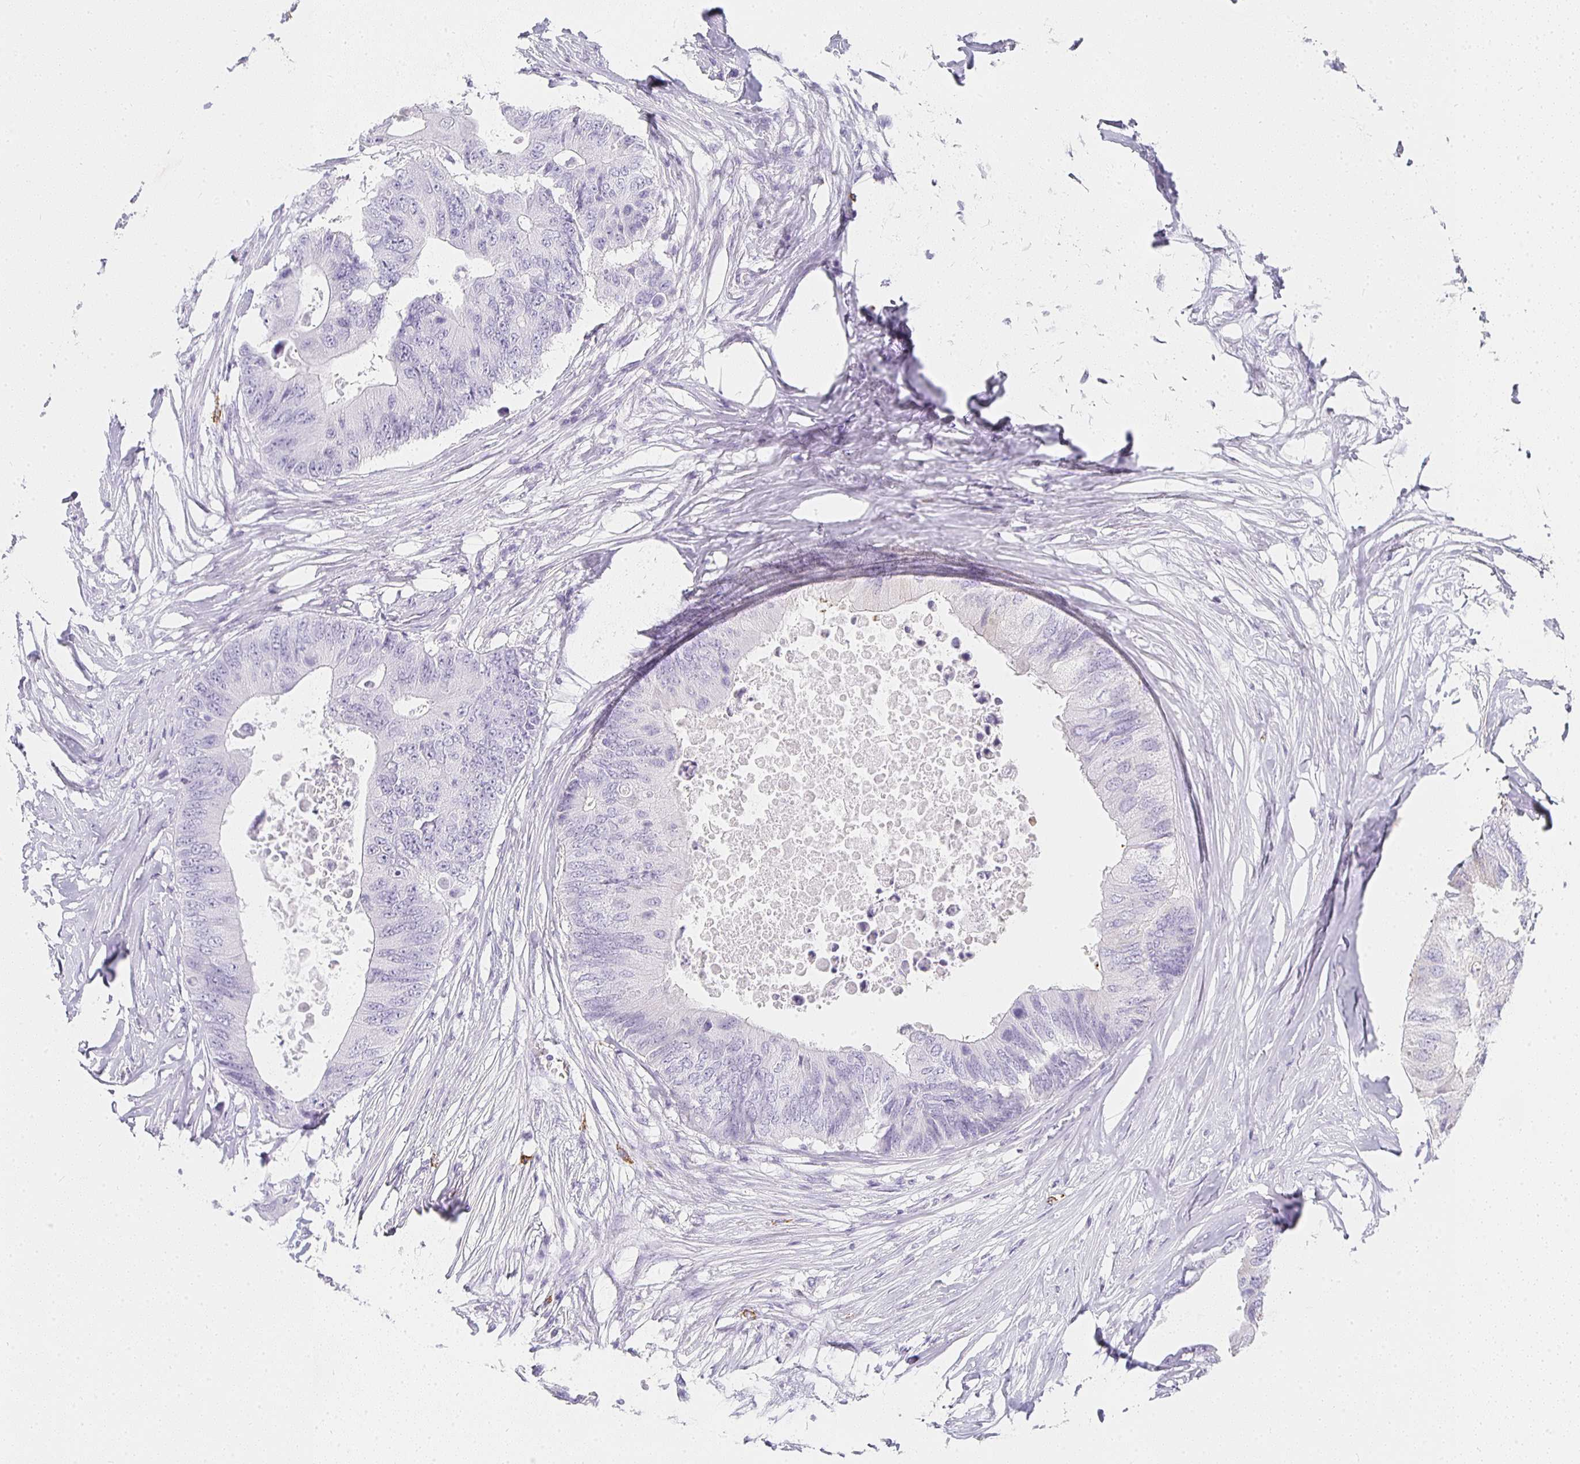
{"staining": {"intensity": "negative", "quantity": "none", "location": "none"}, "tissue": "colorectal cancer", "cell_type": "Tumor cells", "image_type": "cancer", "snomed": [{"axis": "morphology", "description": "Adenocarcinoma, NOS"}, {"axis": "topography", "description": "Colon"}], "caption": "Immunohistochemical staining of human colorectal adenocarcinoma reveals no significant positivity in tumor cells. (Immunohistochemistry, brightfield microscopy, high magnification).", "gene": "TPSD1", "patient": {"sex": "male", "age": 71}}